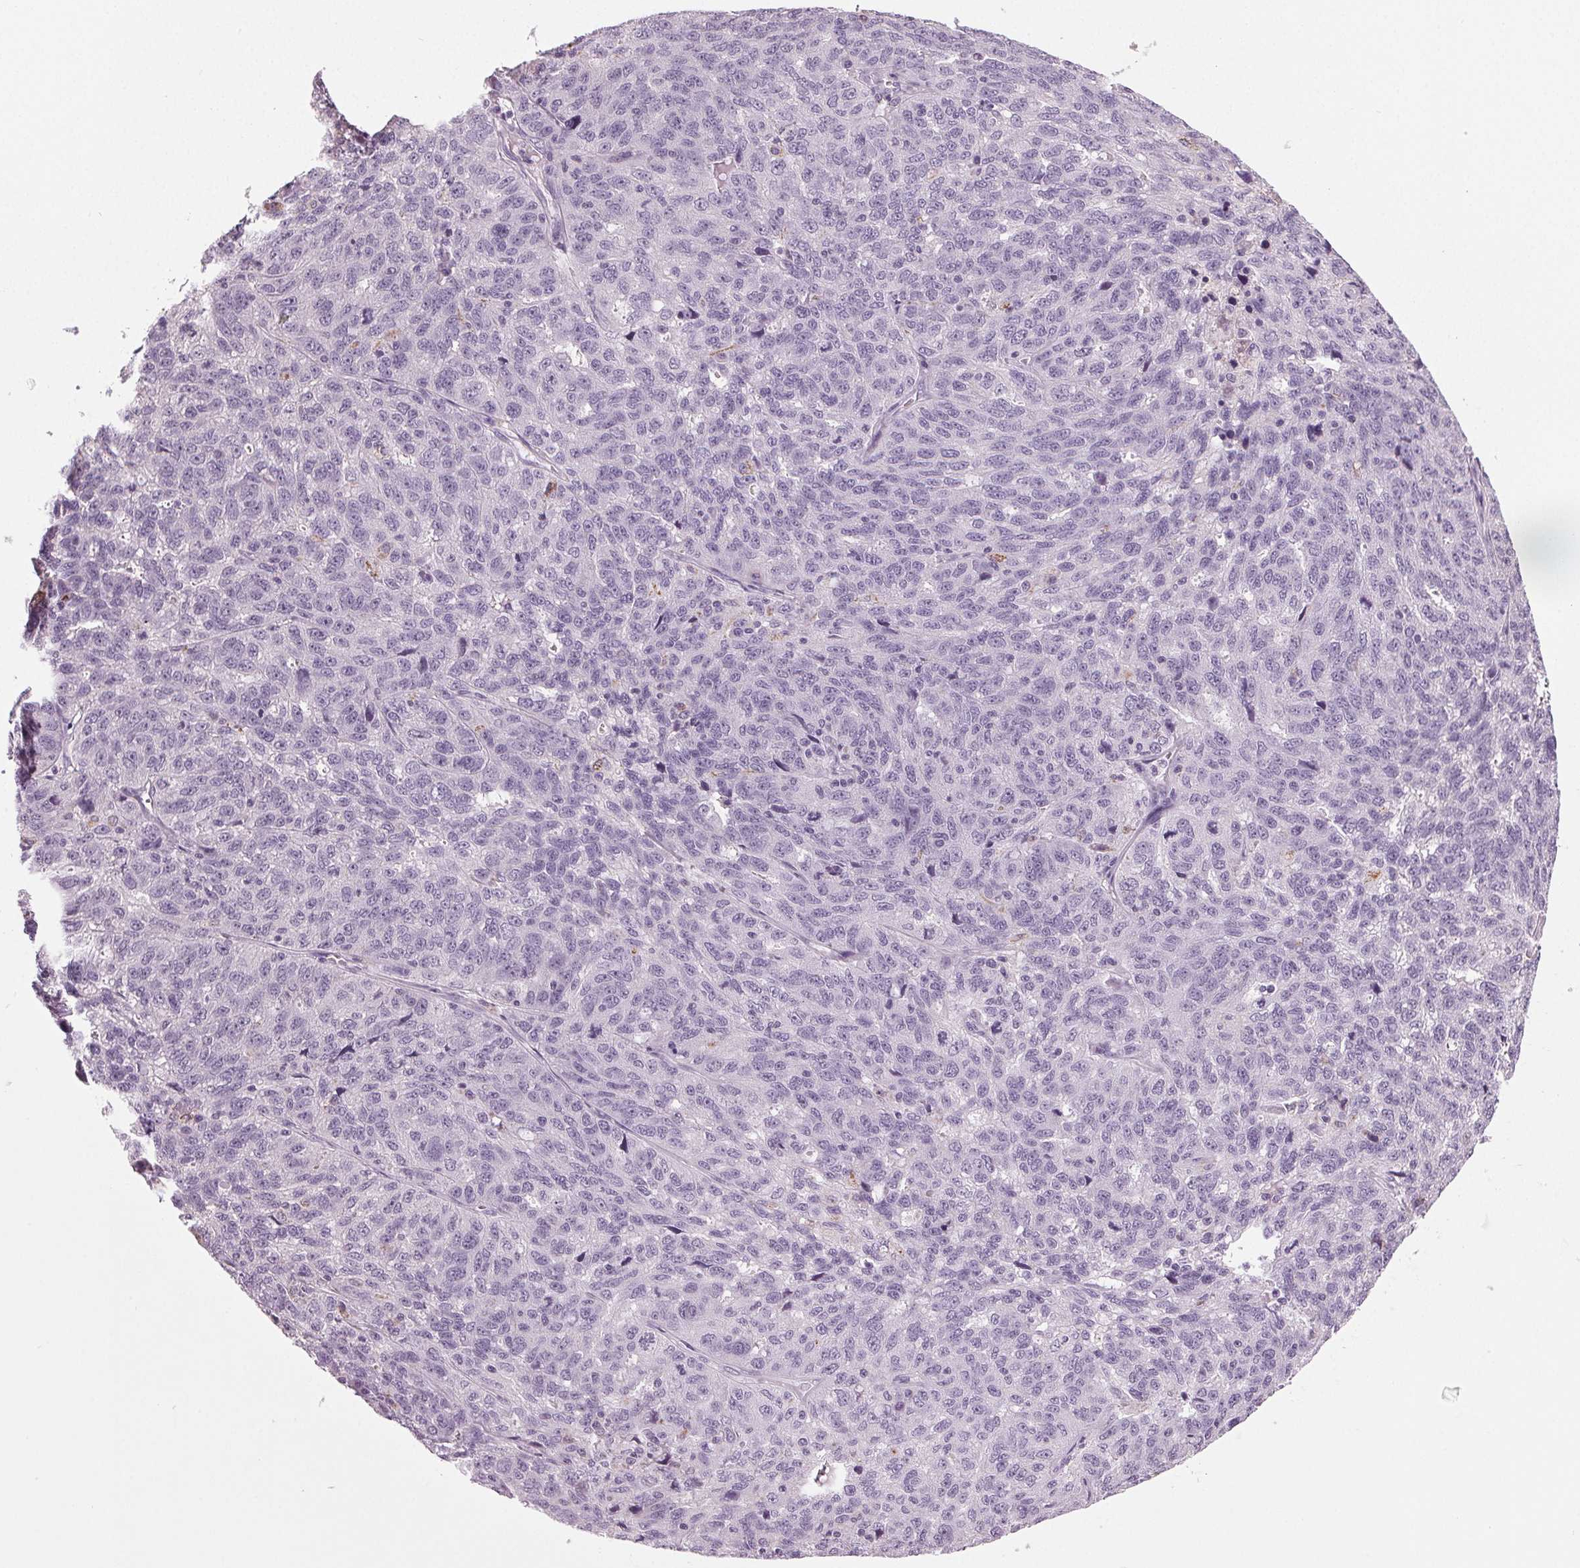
{"staining": {"intensity": "negative", "quantity": "none", "location": "none"}, "tissue": "ovarian cancer", "cell_type": "Tumor cells", "image_type": "cancer", "snomed": [{"axis": "morphology", "description": "Cystadenocarcinoma, serous, NOS"}, {"axis": "topography", "description": "Ovary"}], "caption": "A micrograph of ovarian cancer (serous cystadenocarcinoma) stained for a protein displays no brown staining in tumor cells.", "gene": "DNAH12", "patient": {"sex": "female", "age": 71}}